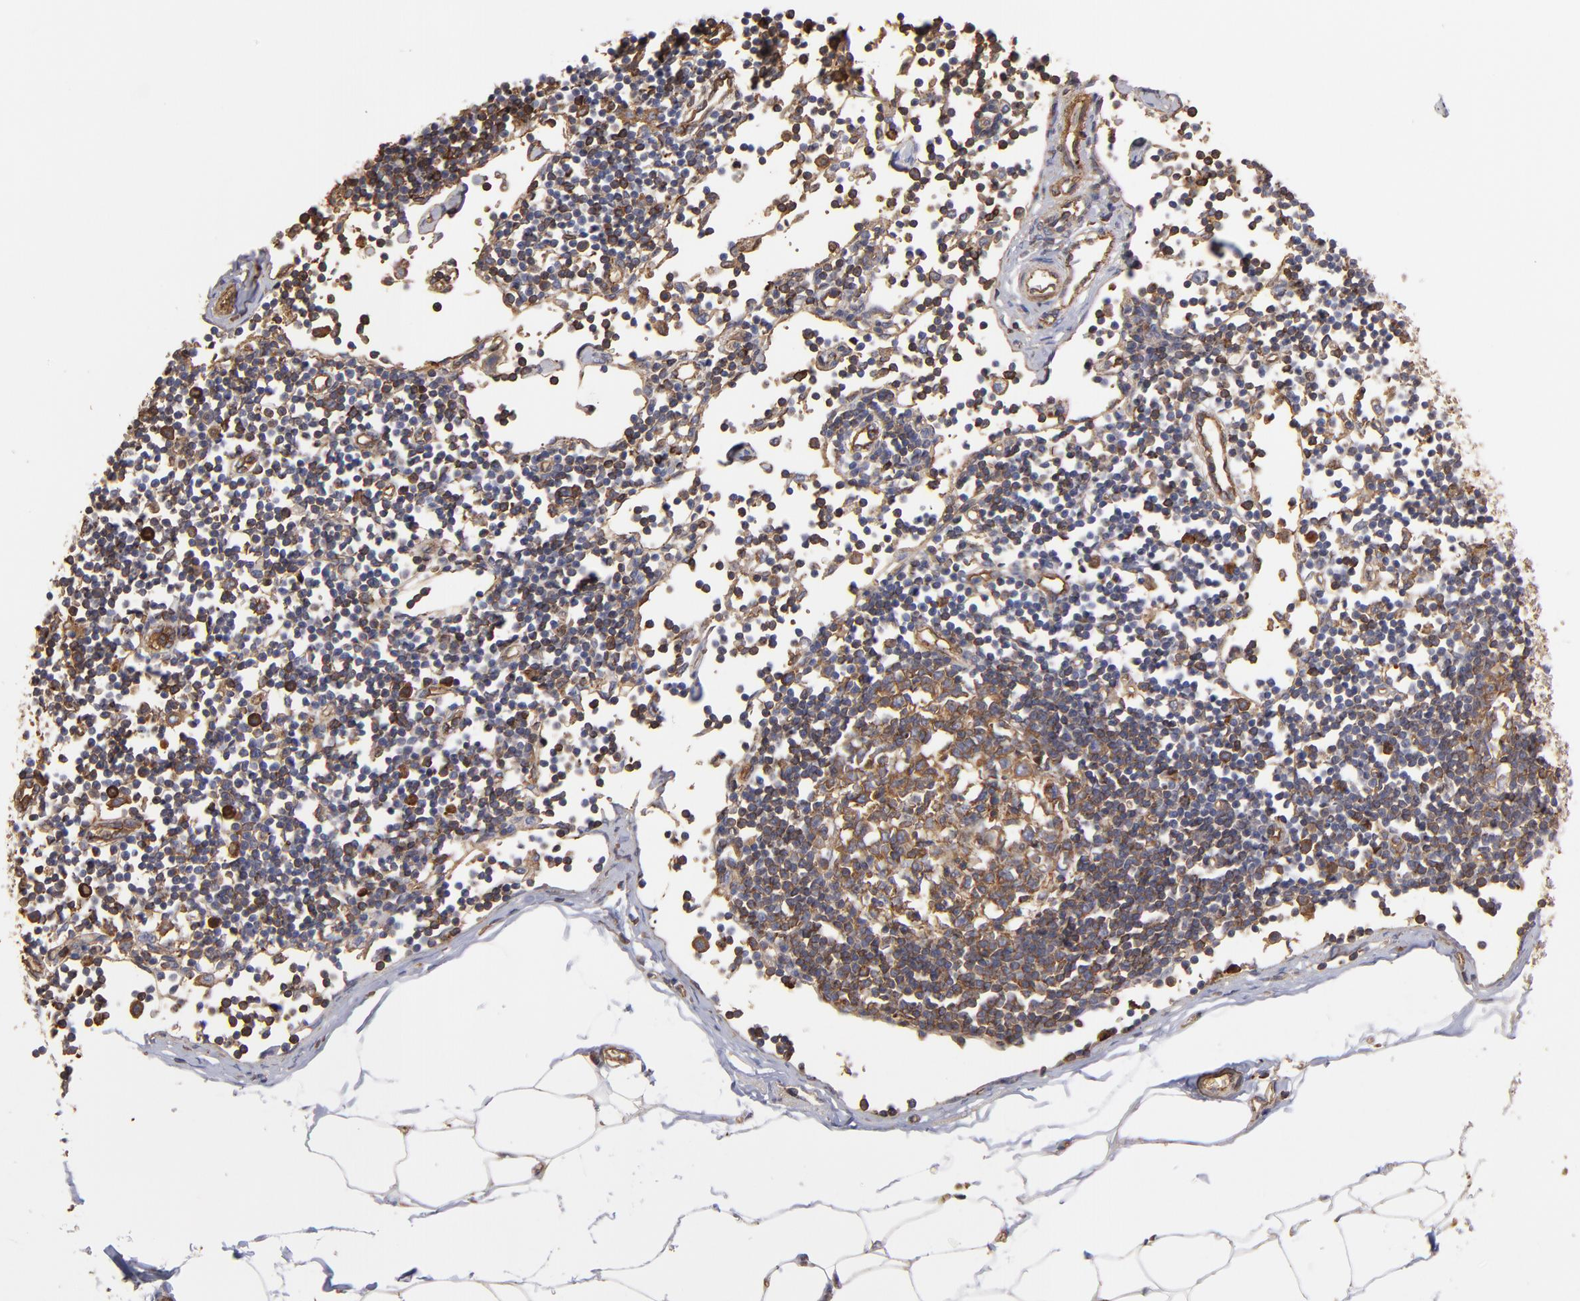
{"staining": {"intensity": "negative", "quantity": "none", "location": "none"}, "tissue": "adipose tissue", "cell_type": "Adipocytes", "image_type": "normal", "snomed": [{"axis": "morphology", "description": "Normal tissue, NOS"}, {"axis": "morphology", "description": "Adenocarcinoma, NOS"}, {"axis": "topography", "description": "Colon"}, {"axis": "topography", "description": "Peripheral nerve tissue"}], "caption": "Adipocytes are negative for brown protein staining in unremarkable adipose tissue. The staining is performed using DAB brown chromogen with nuclei counter-stained in using hematoxylin.", "gene": "ACTN4", "patient": {"sex": "male", "age": 14}}